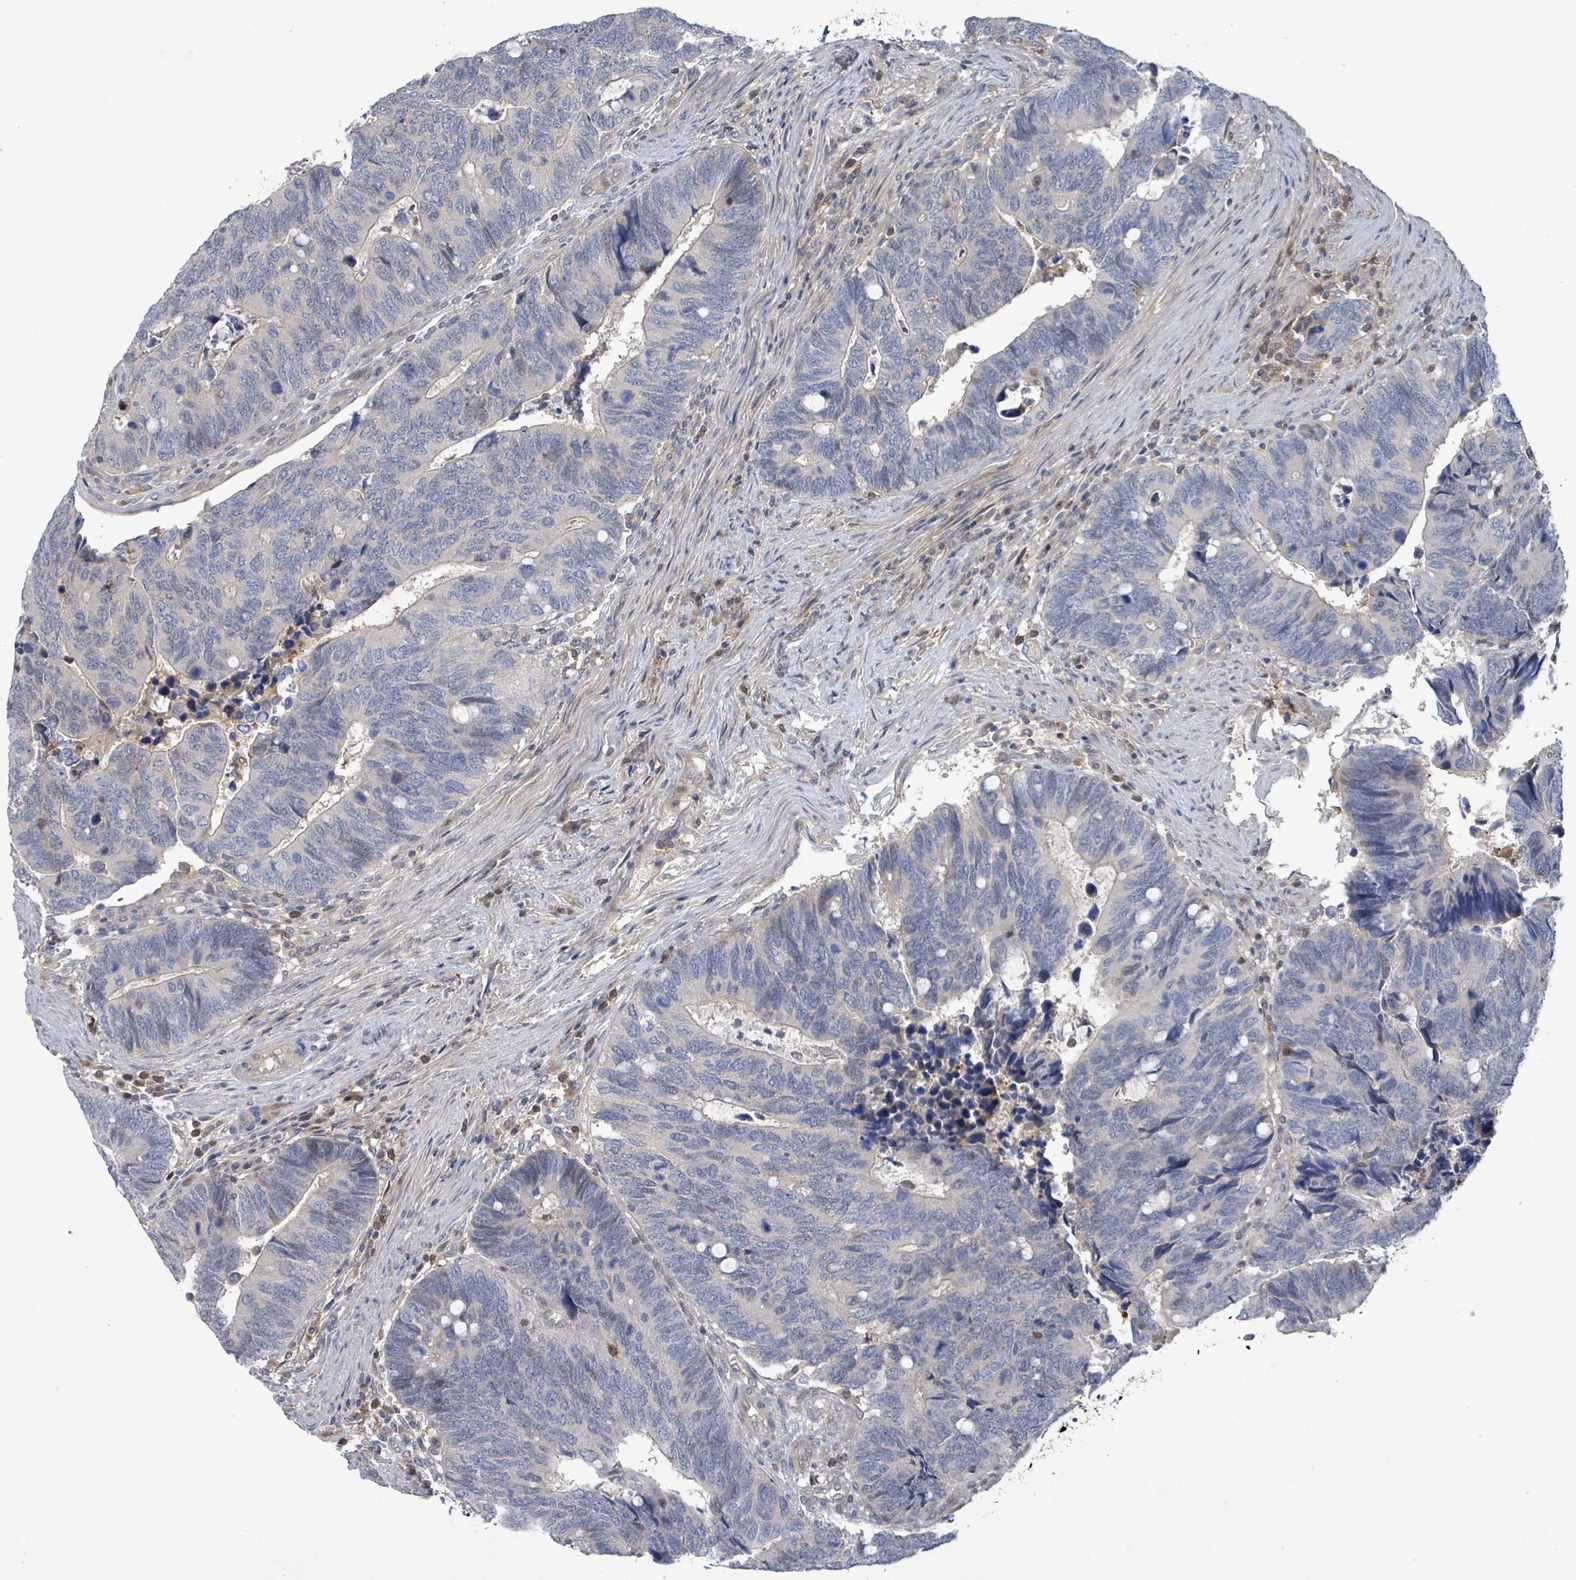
{"staining": {"intensity": "negative", "quantity": "none", "location": "none"}, "tissue": "colorectal cancer", "cell_type": "Tumor cells", "image_type": "cancer", "snomed": [{"axis": "morphology", "description": "Adenocarcinoma, NOS"}, {"axis": "topography", "description": "Colon"}], "caption": "Tumor cells show no significant expression in adenocarcinoma (colorectal). Nuclei are stained in blue.", "gene": "PGAM1", "patient": {"sex": "male", "age": 87}}